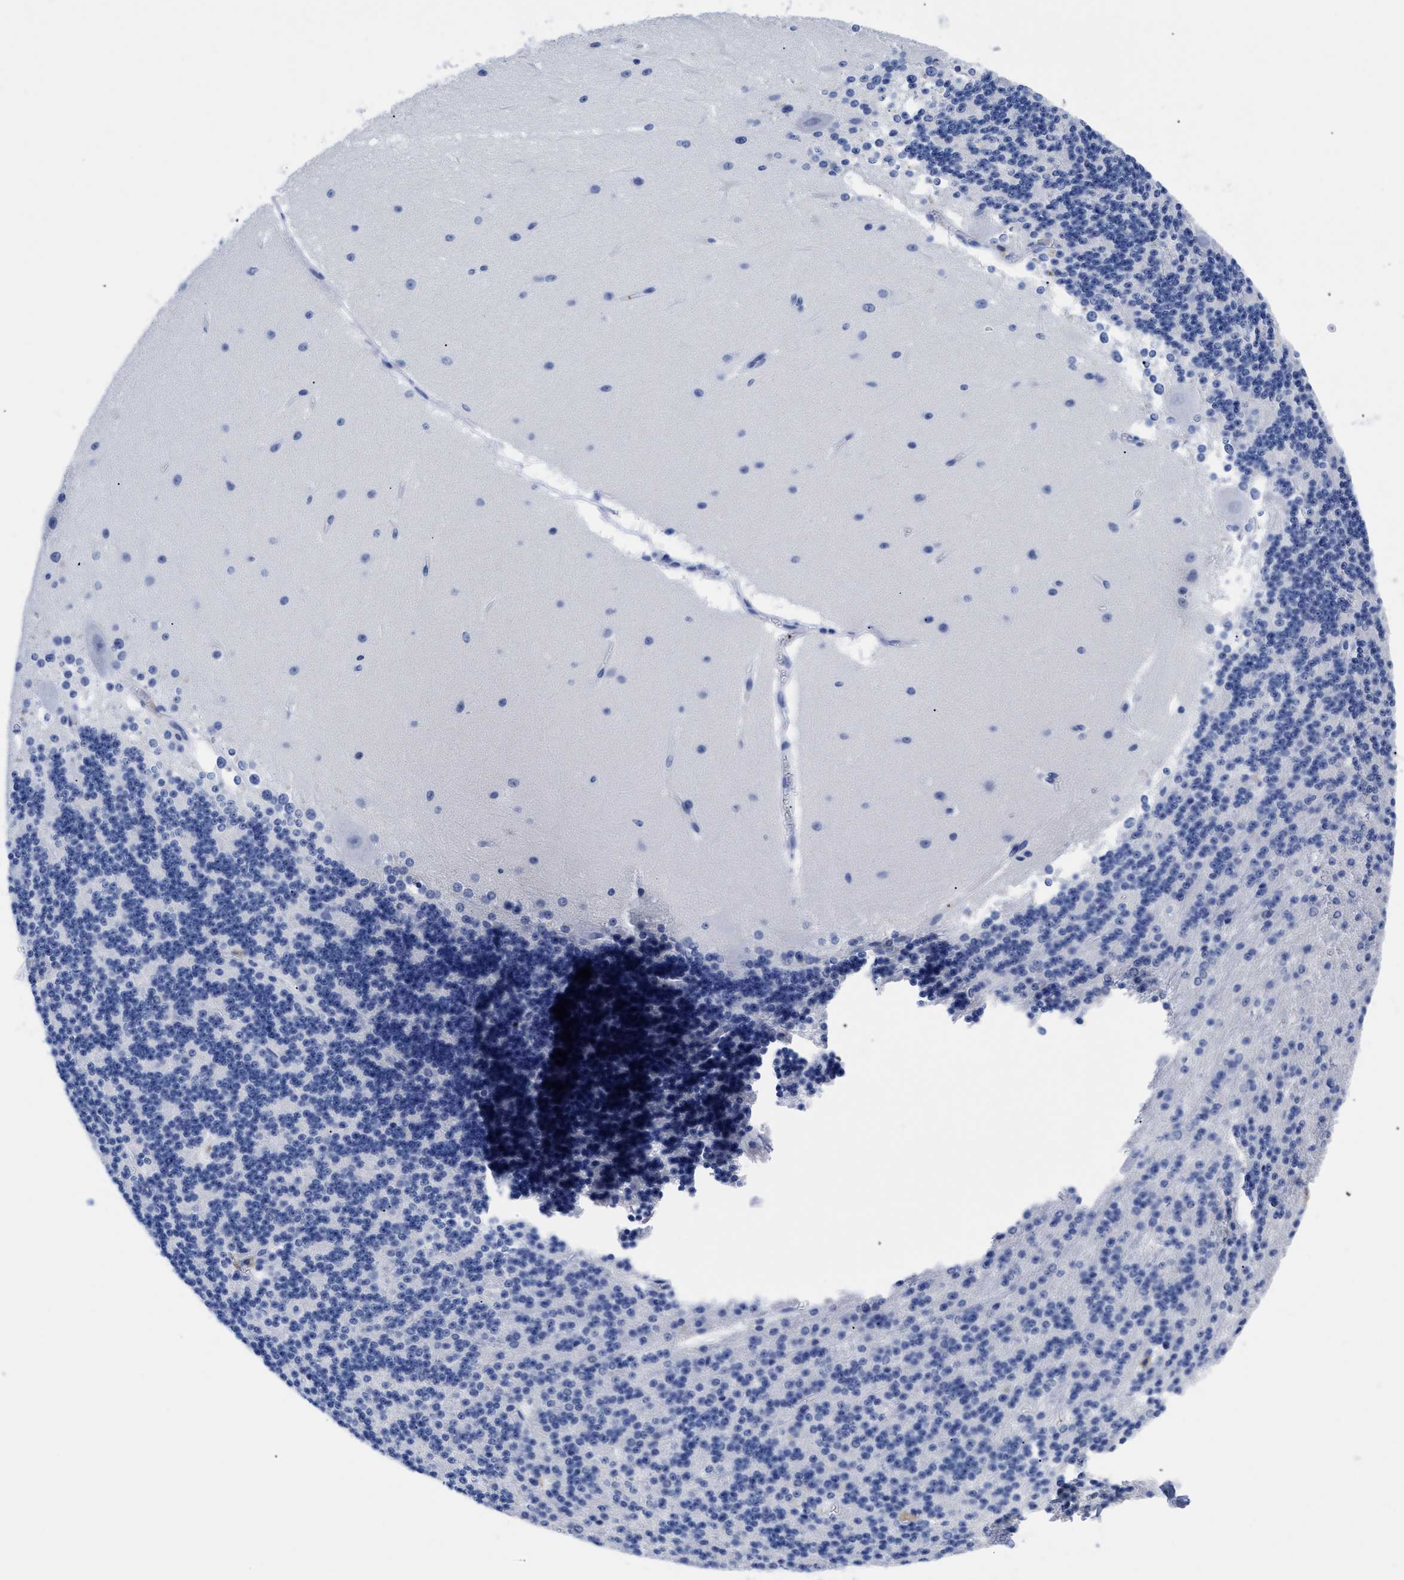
{"staining": {"intensity": "negative", "quantity": "none", "location": "none"}, "tissue": "cerebellum", "cell_type": "Cells in granular layer", "image_type": "normal", "snomed": [{"axis": "morphology", "description": "Normal tissue, NOS"}, {"axis": "topography", "description": "Cerebellum"}], "caption": "A high-resolution photomicrograph shows immunohistochemistry (IHC) staining of unremarkable cerebellum, which reveals no significant expression in cells in granular layer.", "gene": "TREML1", "patient": {"sex": "female", "age": 19}}